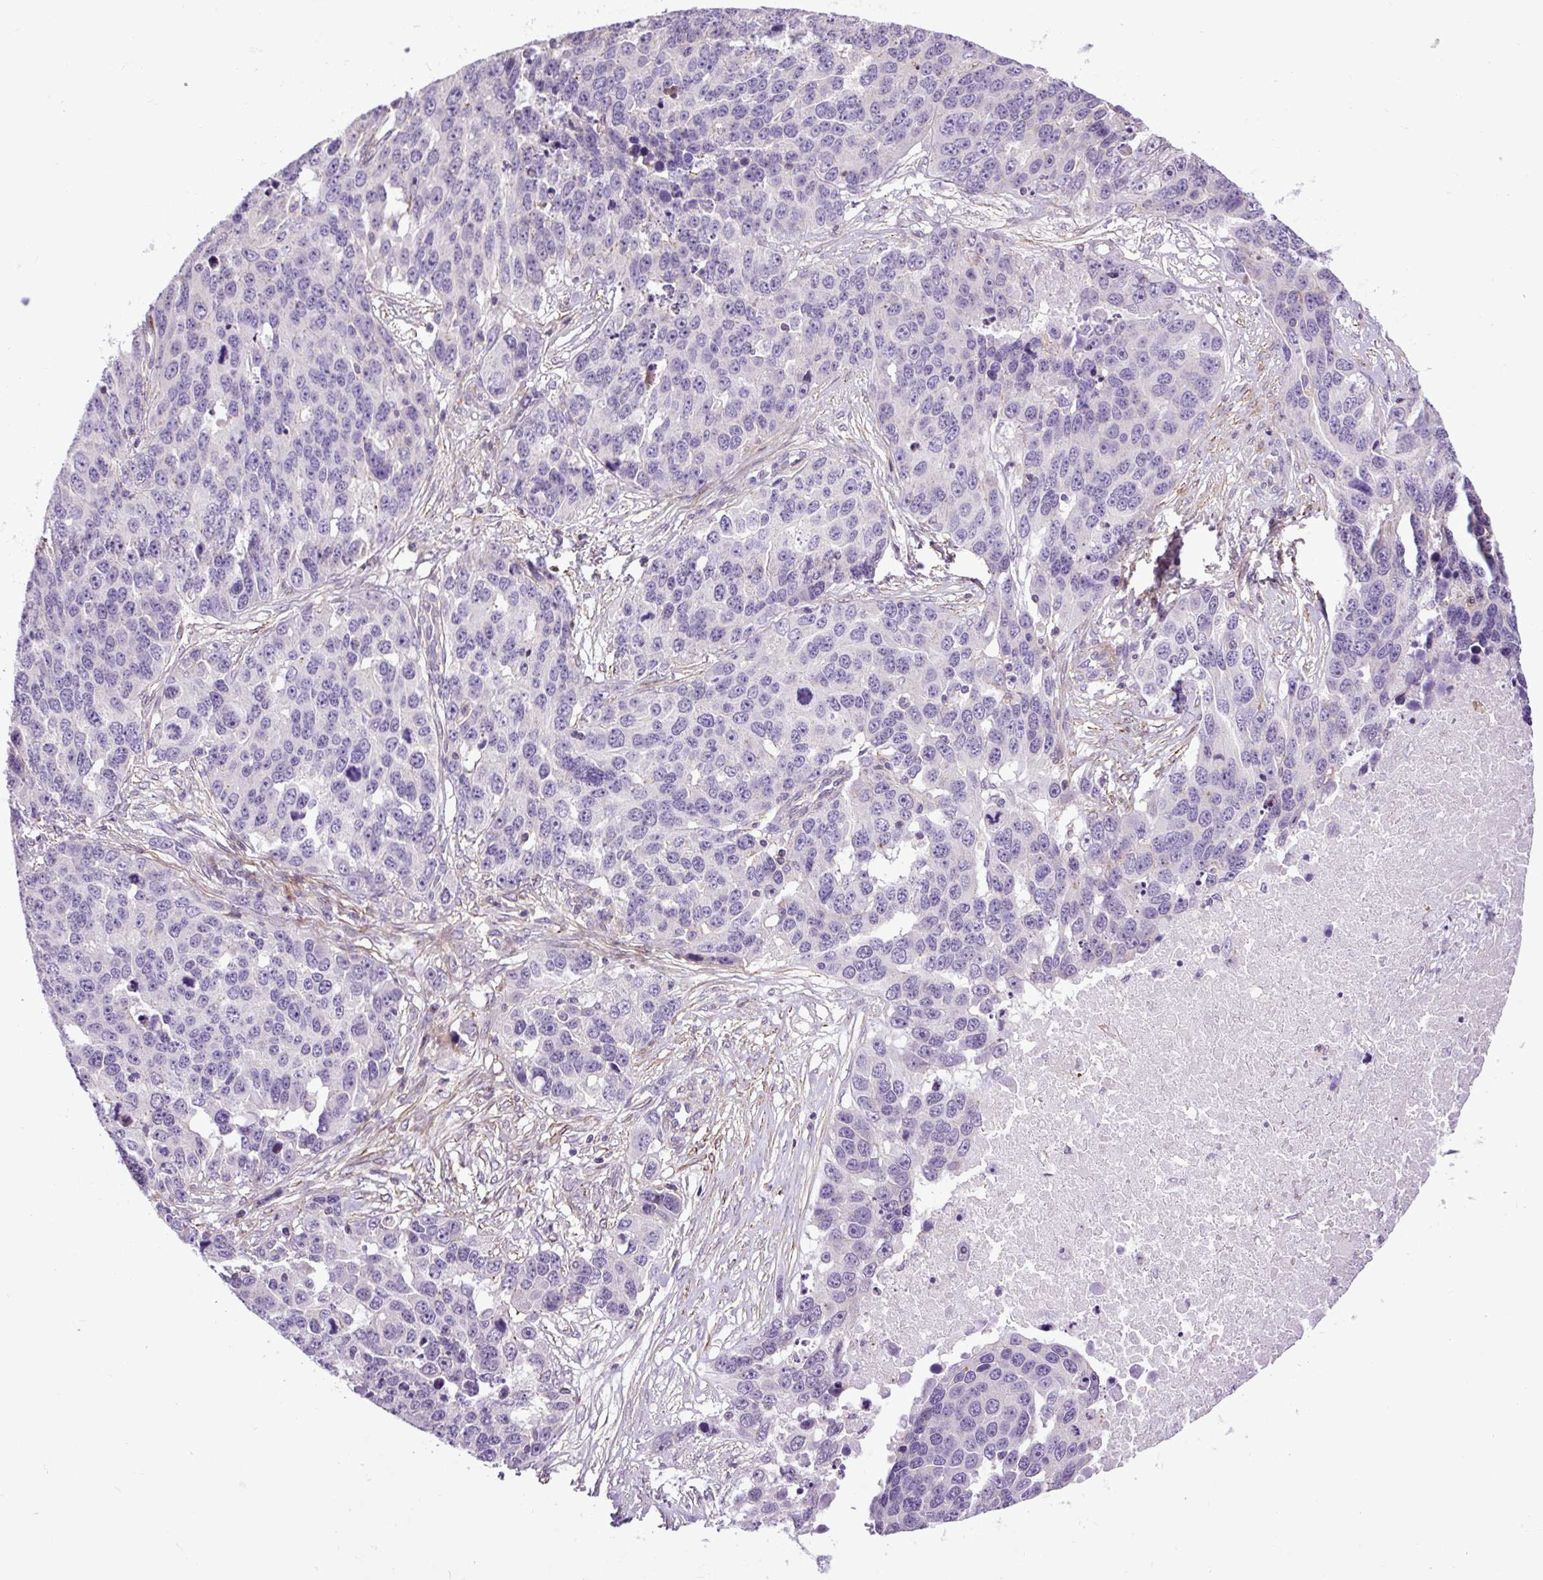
{"staining": {"intensity": "negative", "quantity": "none", "location": "none"}, "tissue": "ovarian cancer", "cell_type": "Tumor cells", "image_type": "cancer", "snomed": [{"axis": "morphology", "description": "Cystadenocarcinoma, serous, NOS"}, {"axis": "topography", "description": "Ovary"}], "caption": "Tumor cells show no significant expression in ovarian serous cystadenocarcinoma.", "gene": "ZNF197", "patient": {"sex": "female", "age": 76}}